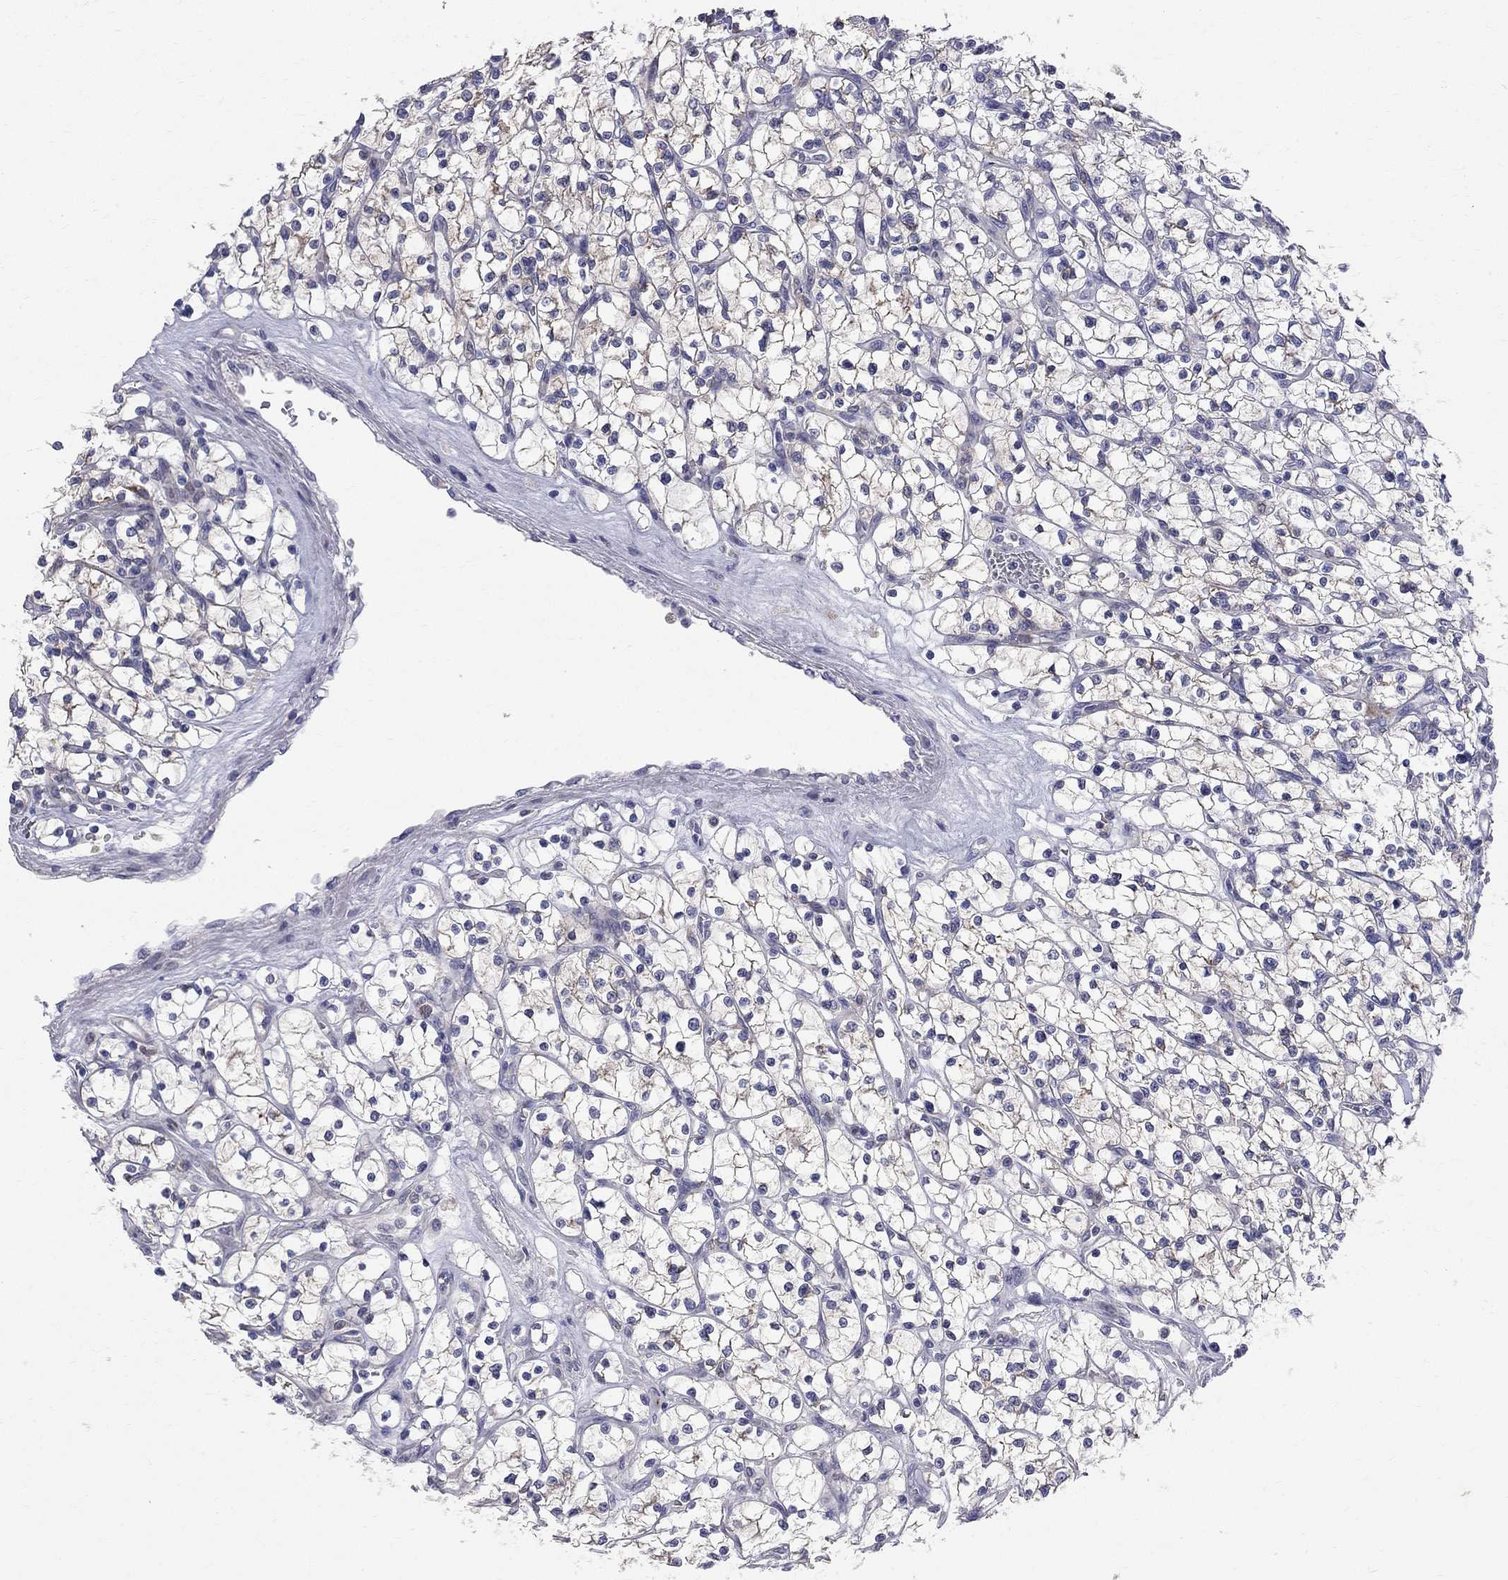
{"staining": {"intensity": "negative", "quantity": "none", "location": "none"}, "tissue": "renal cancer", "cell_type": "Tumor cells", "image_type": "cancer", "snomed": [{"axis": "morphology", "description": "Adenocarcinoma, NOS"}, {"axis": "topography", "description": "Kidney"}], "caption": "Protein analysis of adenocarcinoma (renal) exhibits no significant expression in tumor cells.", "gene": "ACSL1", "patient": {"sex": "female", "age": 64}}